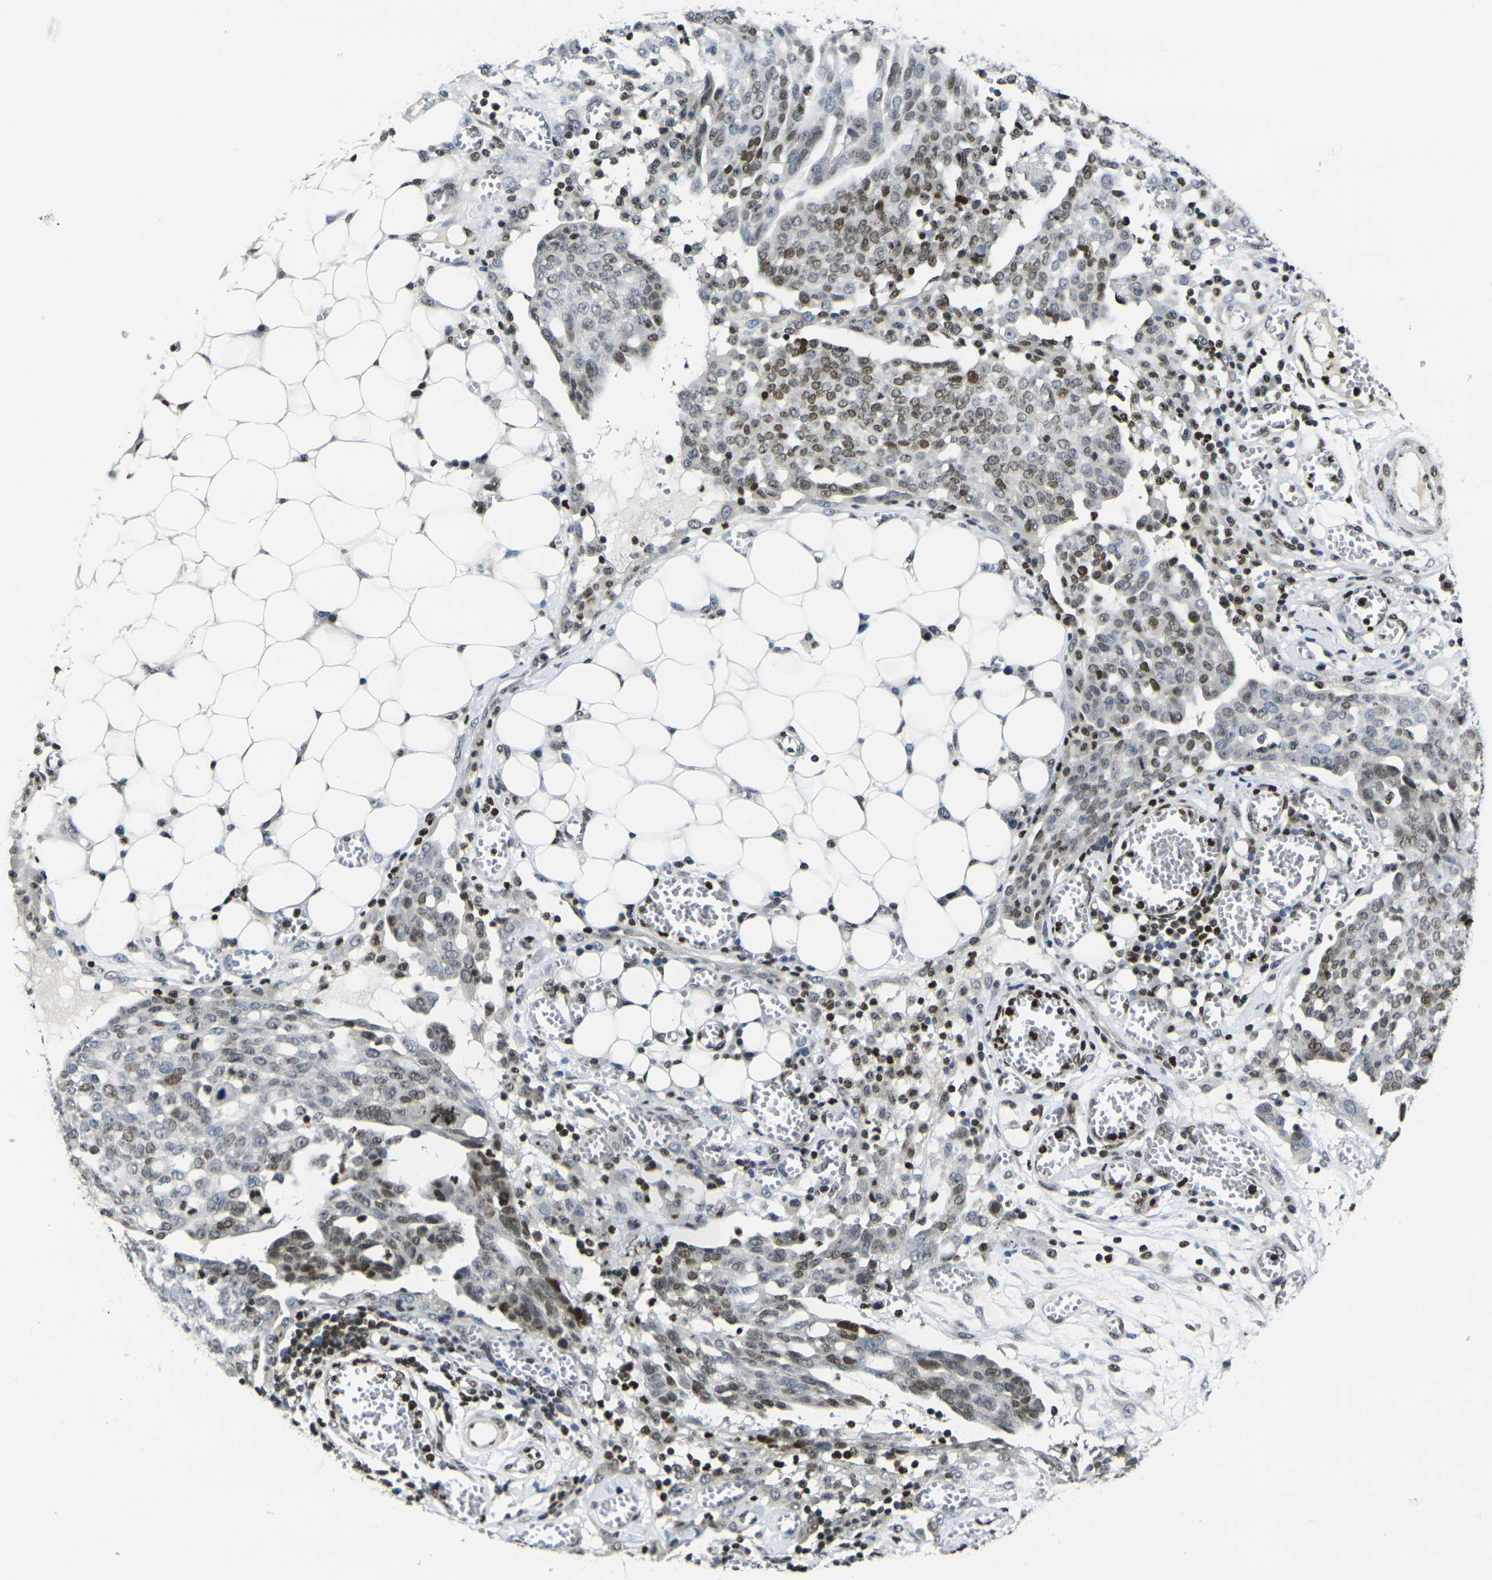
{"staining": {"intensity": "moderate", "quantity": "<25%", "location": "nuclear"}, "tissue": "ovarian cancer", "cell_type": "Tumor cells", "image_type": "cancer", "snomed": [{"axis": "morphology", "description": "Cystadenocarcinoma, serous, NOS"}, {"axis": "topography", "description": "Soft tissue"}, {"axis": "topography", "description": "Ovary"}], "caption": "About <25% of tumor cells in human serous cystadenocarcinoma (ovarian) demonstrate moderate nuclear protein expression as visualized by brown immunohistochemical staining.", "gene": "H1-10", "patient": {"sex": "female", "age": 57}}